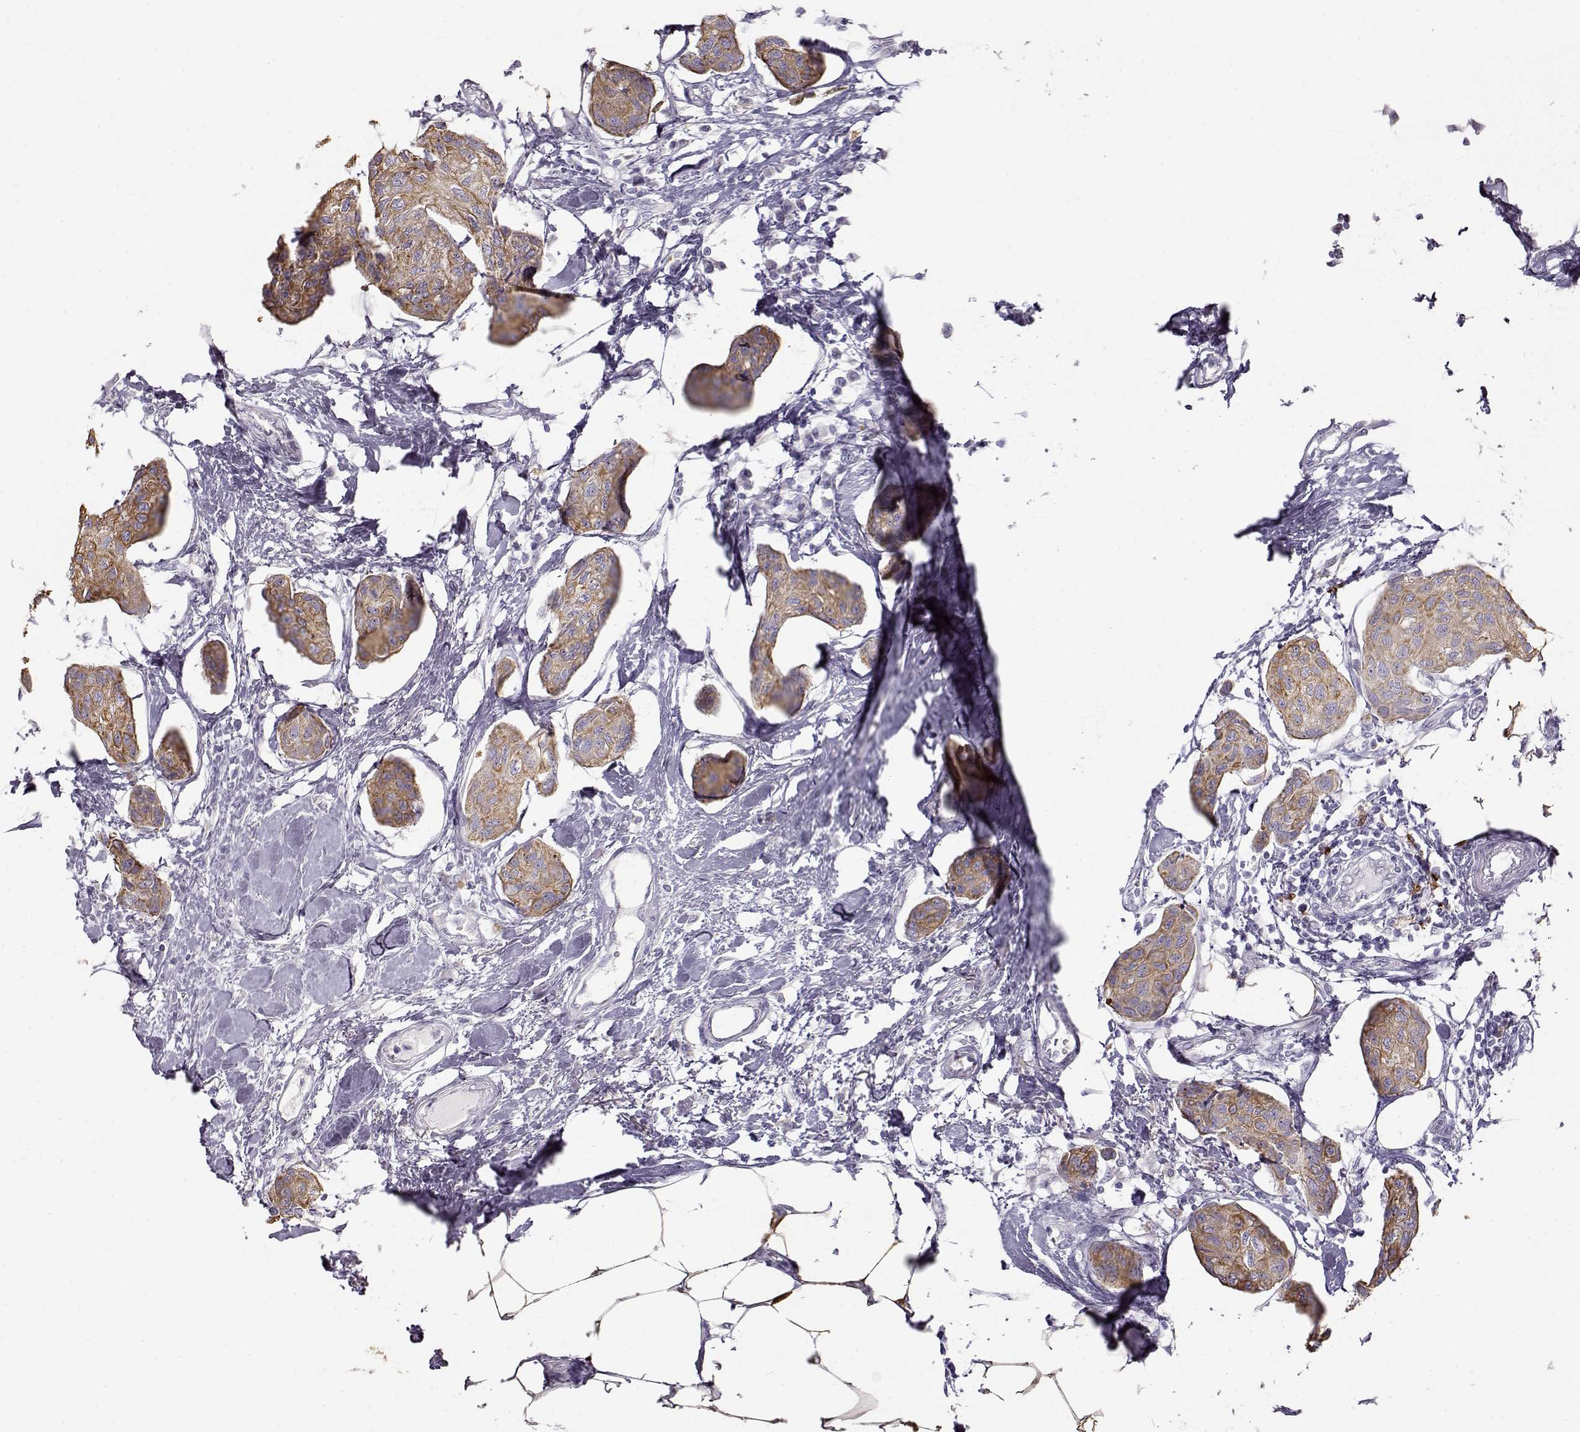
{"staining": {"intensity": "moderate", "quantity": ">75%", "location": "cytoplasmic/membranous"}, "tissue": "breast cancer", "cell_type": "Tumor cells", "image_type": "cancer", "snomed": [{"axis": "morphology", "description": "Duct carcinoma"}, {"axis": "topography", "description": "Breast"}], "caption": "A micrograph showing moderate cytoplasmic/membranous expression in about >75% of tumor cells in breast cancer, as visualized by brown immunohistochemical staining.", "gene": "S100B", "patient": {"sex": "female", "age": 80}}